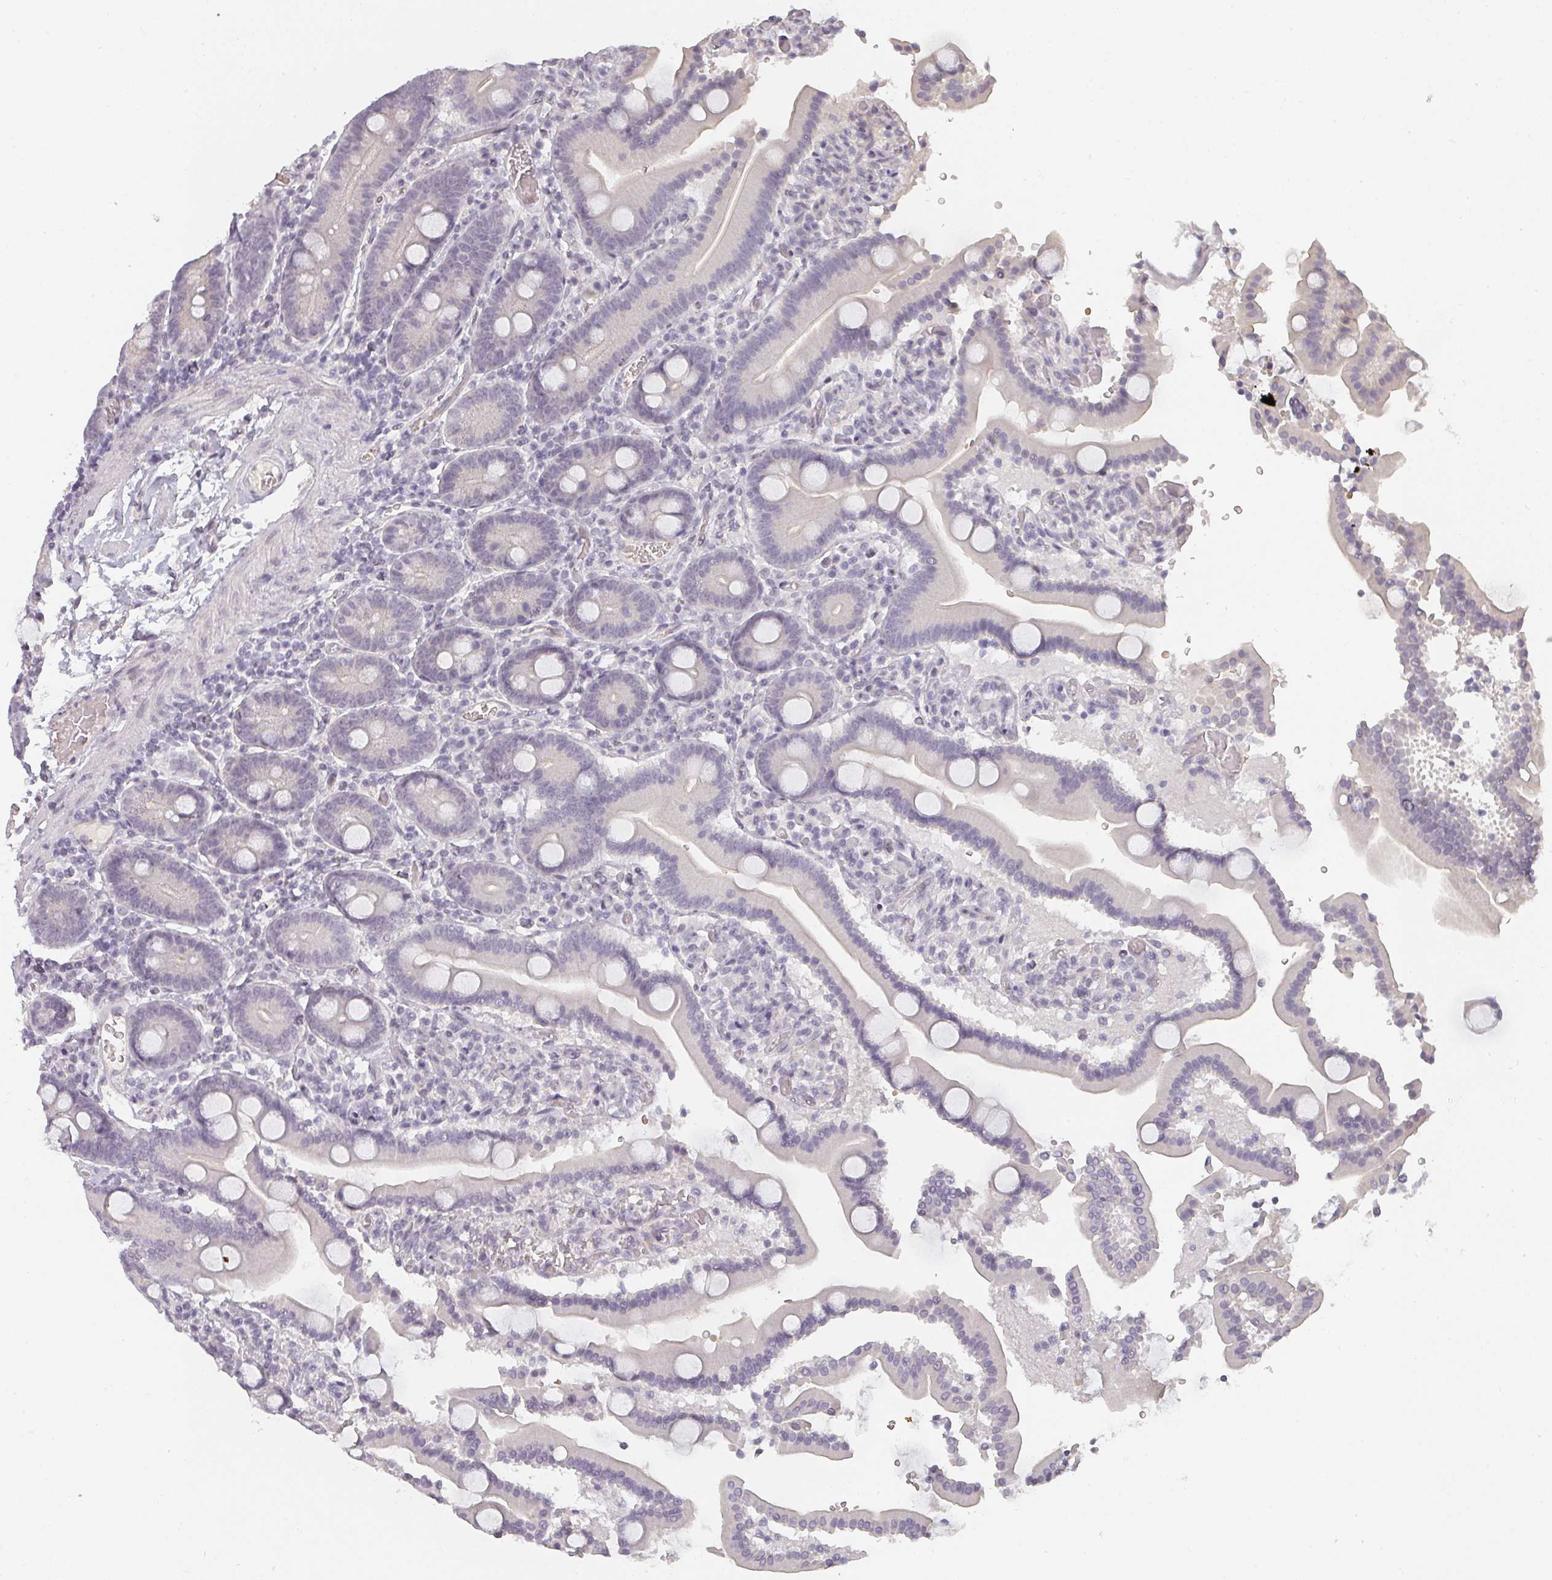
{"staining": {"intensity": "negative", "quantity": "none", "location": "none"}, "tissue": "duodenum", "cell_type": "Glandular cells", "image_type": "normal", "snomed": [{"axis": "morphology", "description": "Normal tissue, NOS"}, {"axis": "topography", "description": "Duodenum"}], "caption": "Immunohistochemistry (IHC) micrograph of unremarkable duodenum: duodenum stained with DAB shows no significant protein positivity in glandular cells.", "gene": "SHISA2", "patient": {"sex": "male", "age": 55}}